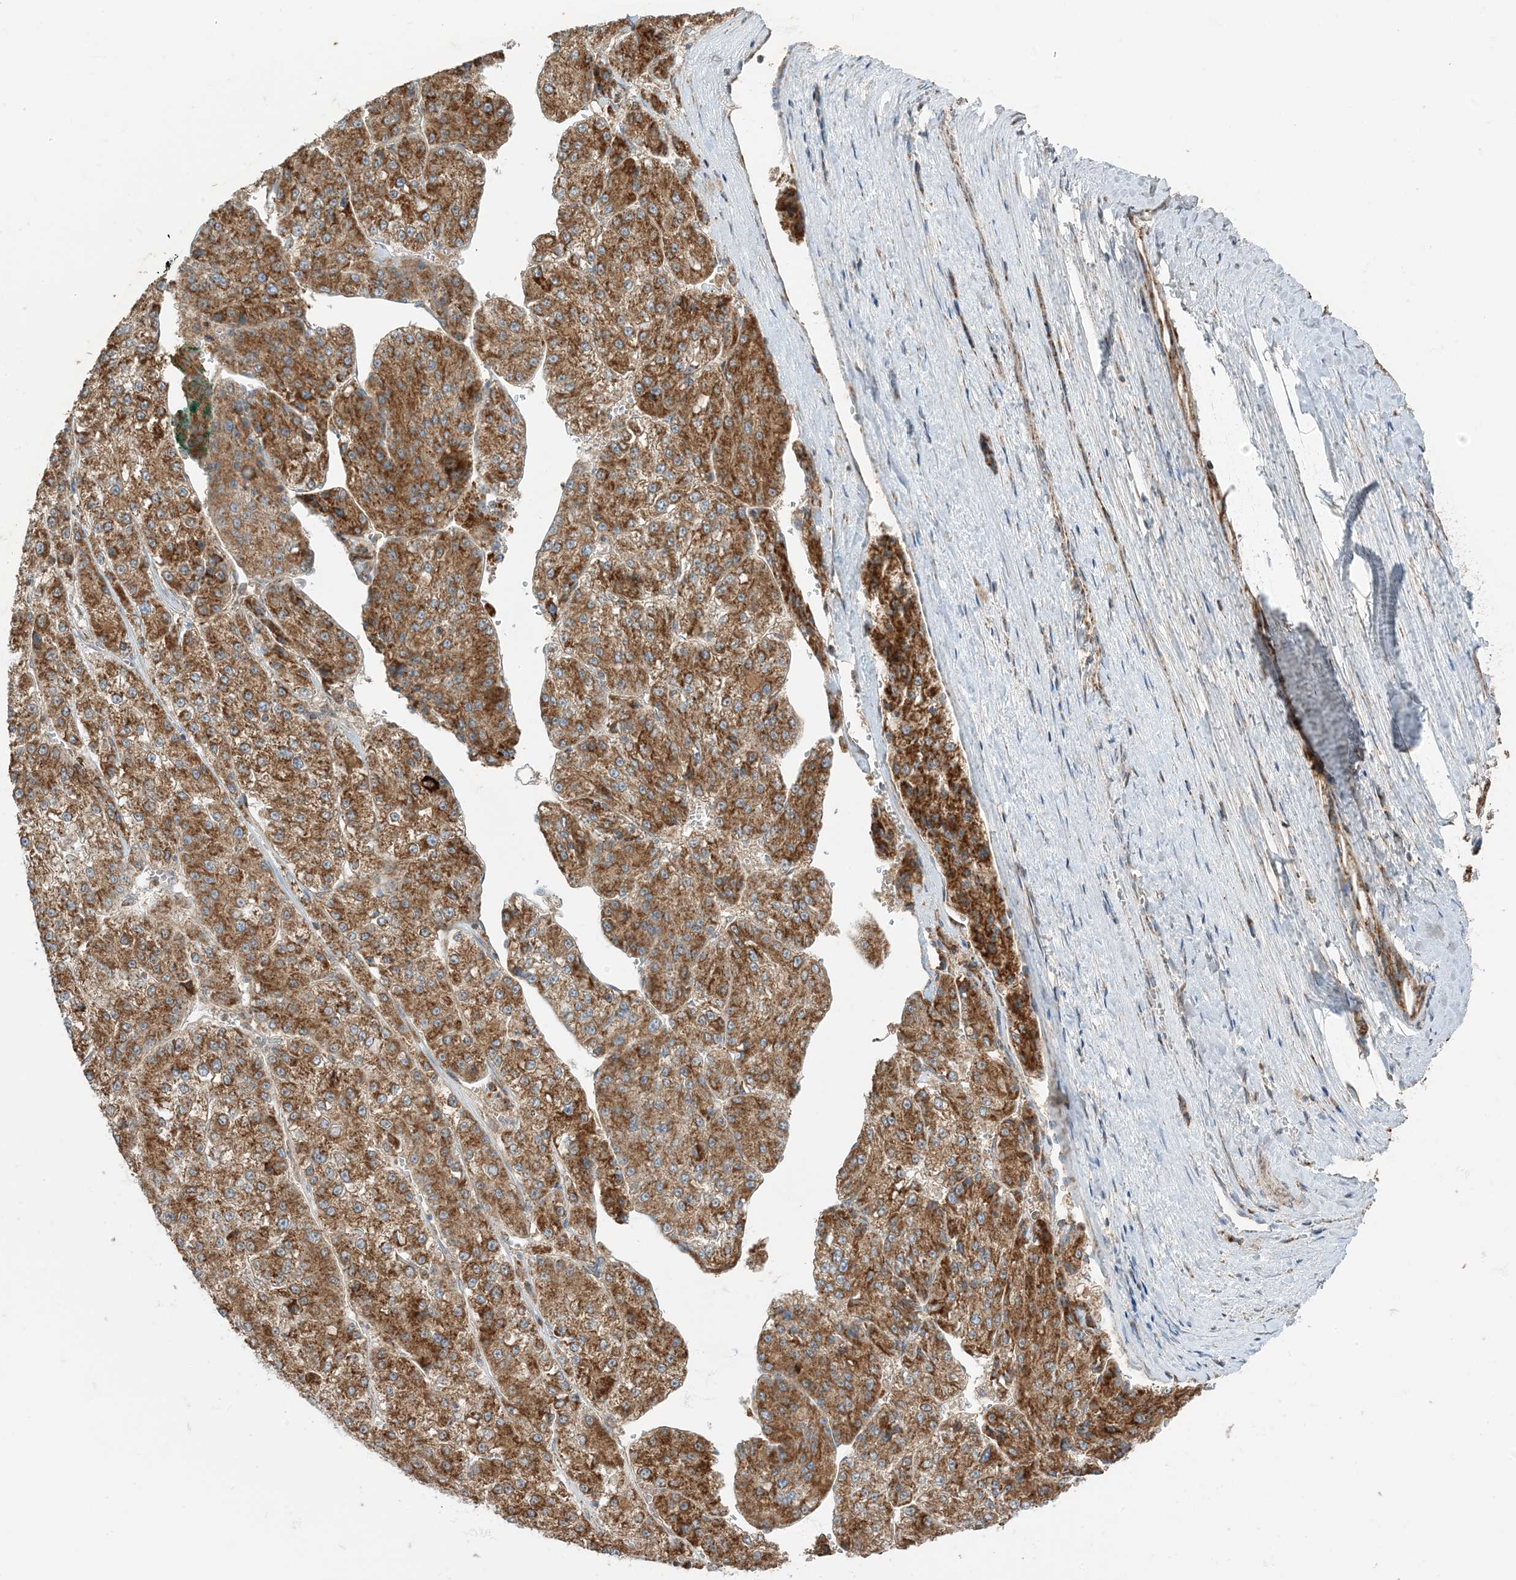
{"staining": {"intensity": "strong", "quantity": ">75%", "location": "cytoplasmic/membranous"}, "tissue": "liver cancer", "cell_type": "Tumor cells", "image_type": "cancer", "snomed": [{"axis": "morphology", "description": "Carcinoma, Hepatocellular, NOS"}, {"axis": "topography", "description": "Liver"}], "caption": "Protein staining of liver hepatocellular carcinoma tissue reveals strong cytoplasmic/membranous positivity in approximately >75% of tumor cells. The staining was performed using DAB (3,3'-diaminobenzidine), with brown indicating positive protein expression. Nuclei are stained blue with hematoxylin.", "gene": "N4BP3", "patient": {"sex": "female", "age": 73}}